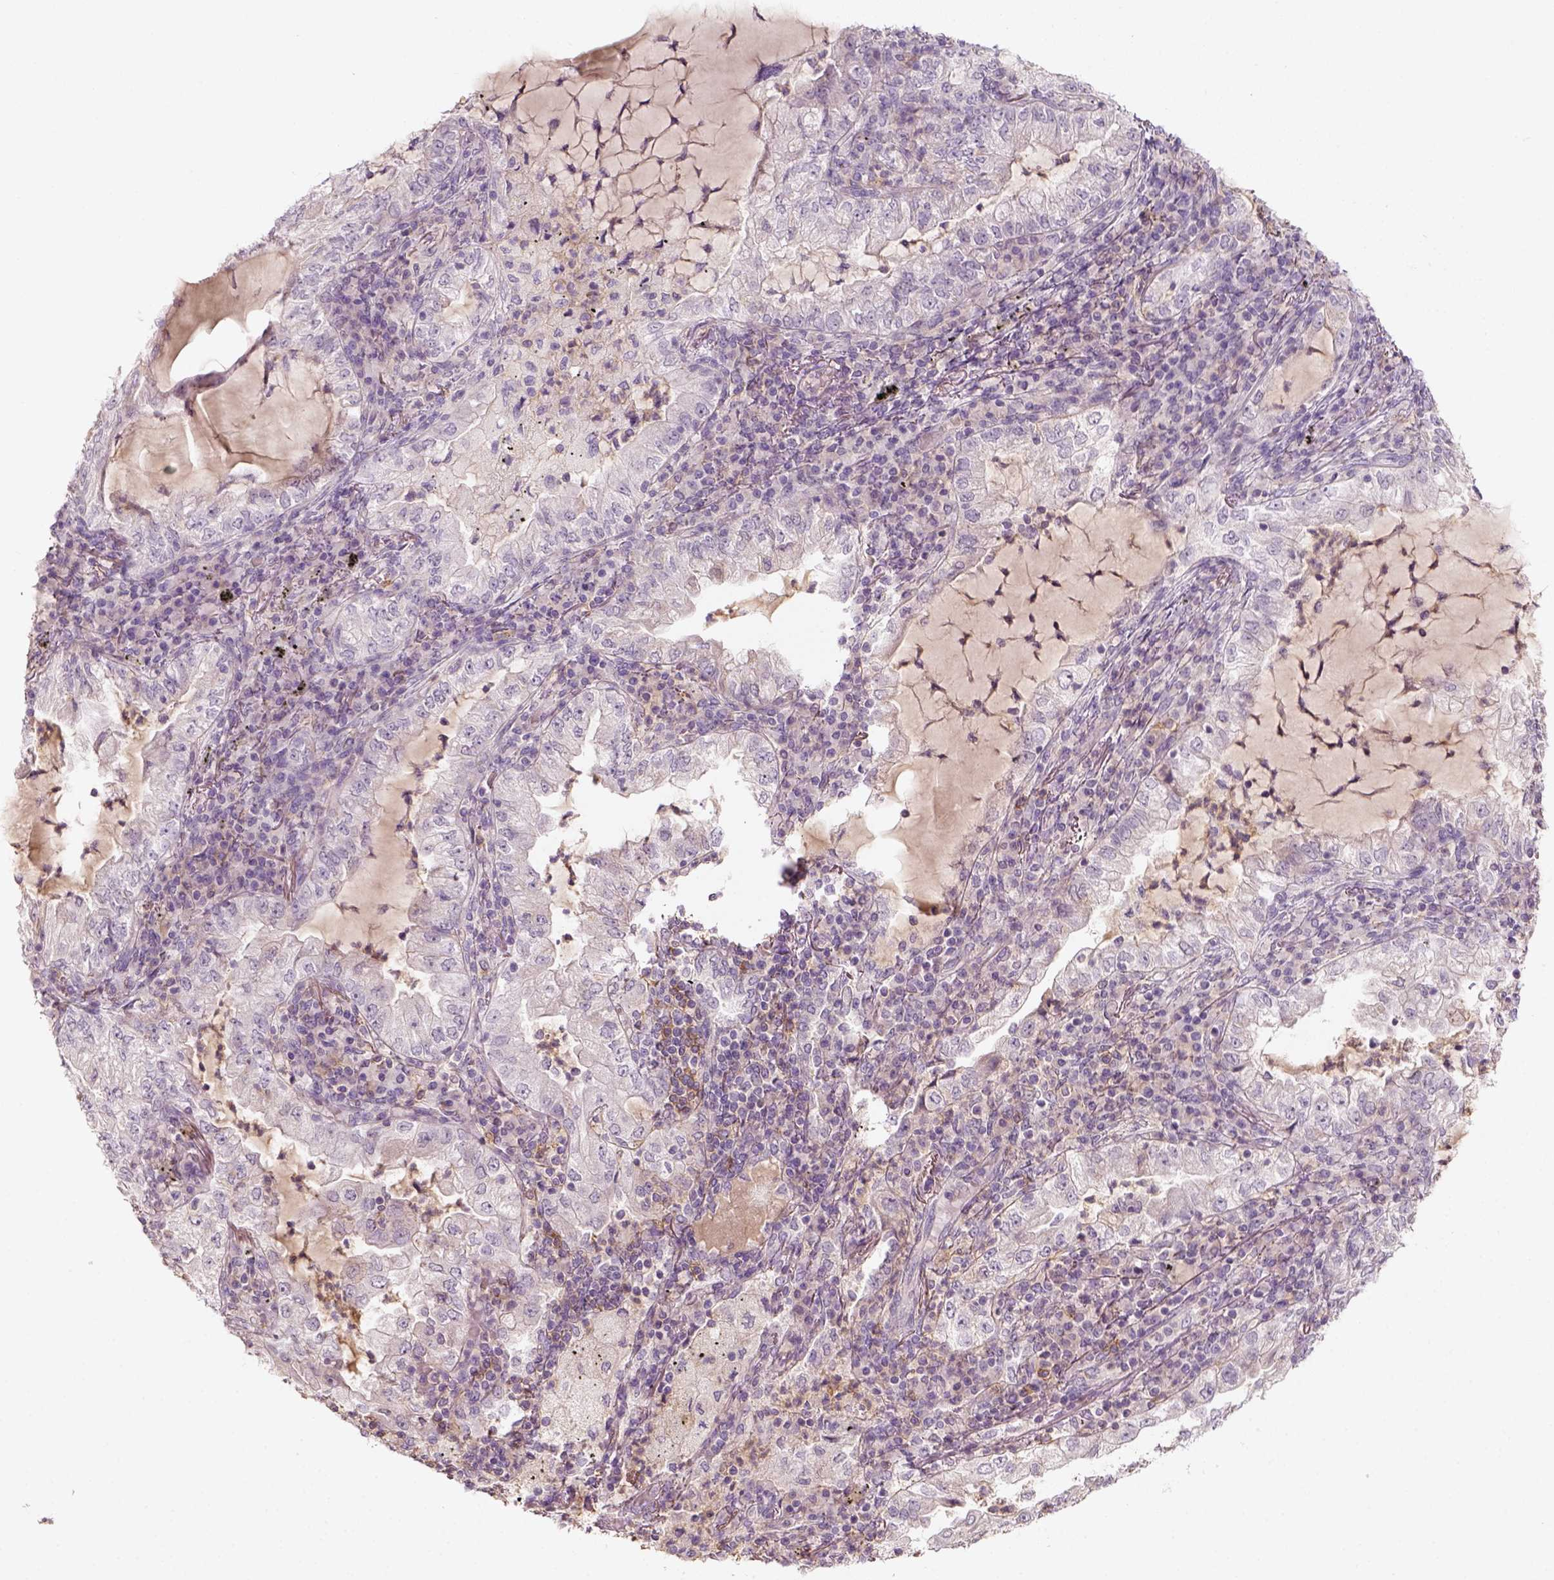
{"staining": {"intensity": "negative", "quantity": "none", "location": "none"}, "tissue": "lung cancer", "cell_type": "Tumor cells", "image_type": "cancer", "snomed": [{"axis": "morphology", "description": "Adenocarcinoma, NOS"}, {"axis": "topography", "description": "Lung"}], "caption": "An IHC histopathology image of lung adenocarcinoma is shown. There is no staining in tumor cells of lung adenocarcinoma.", "gene": "AQP9", "patient": {"sex": "female", "age": 73}}